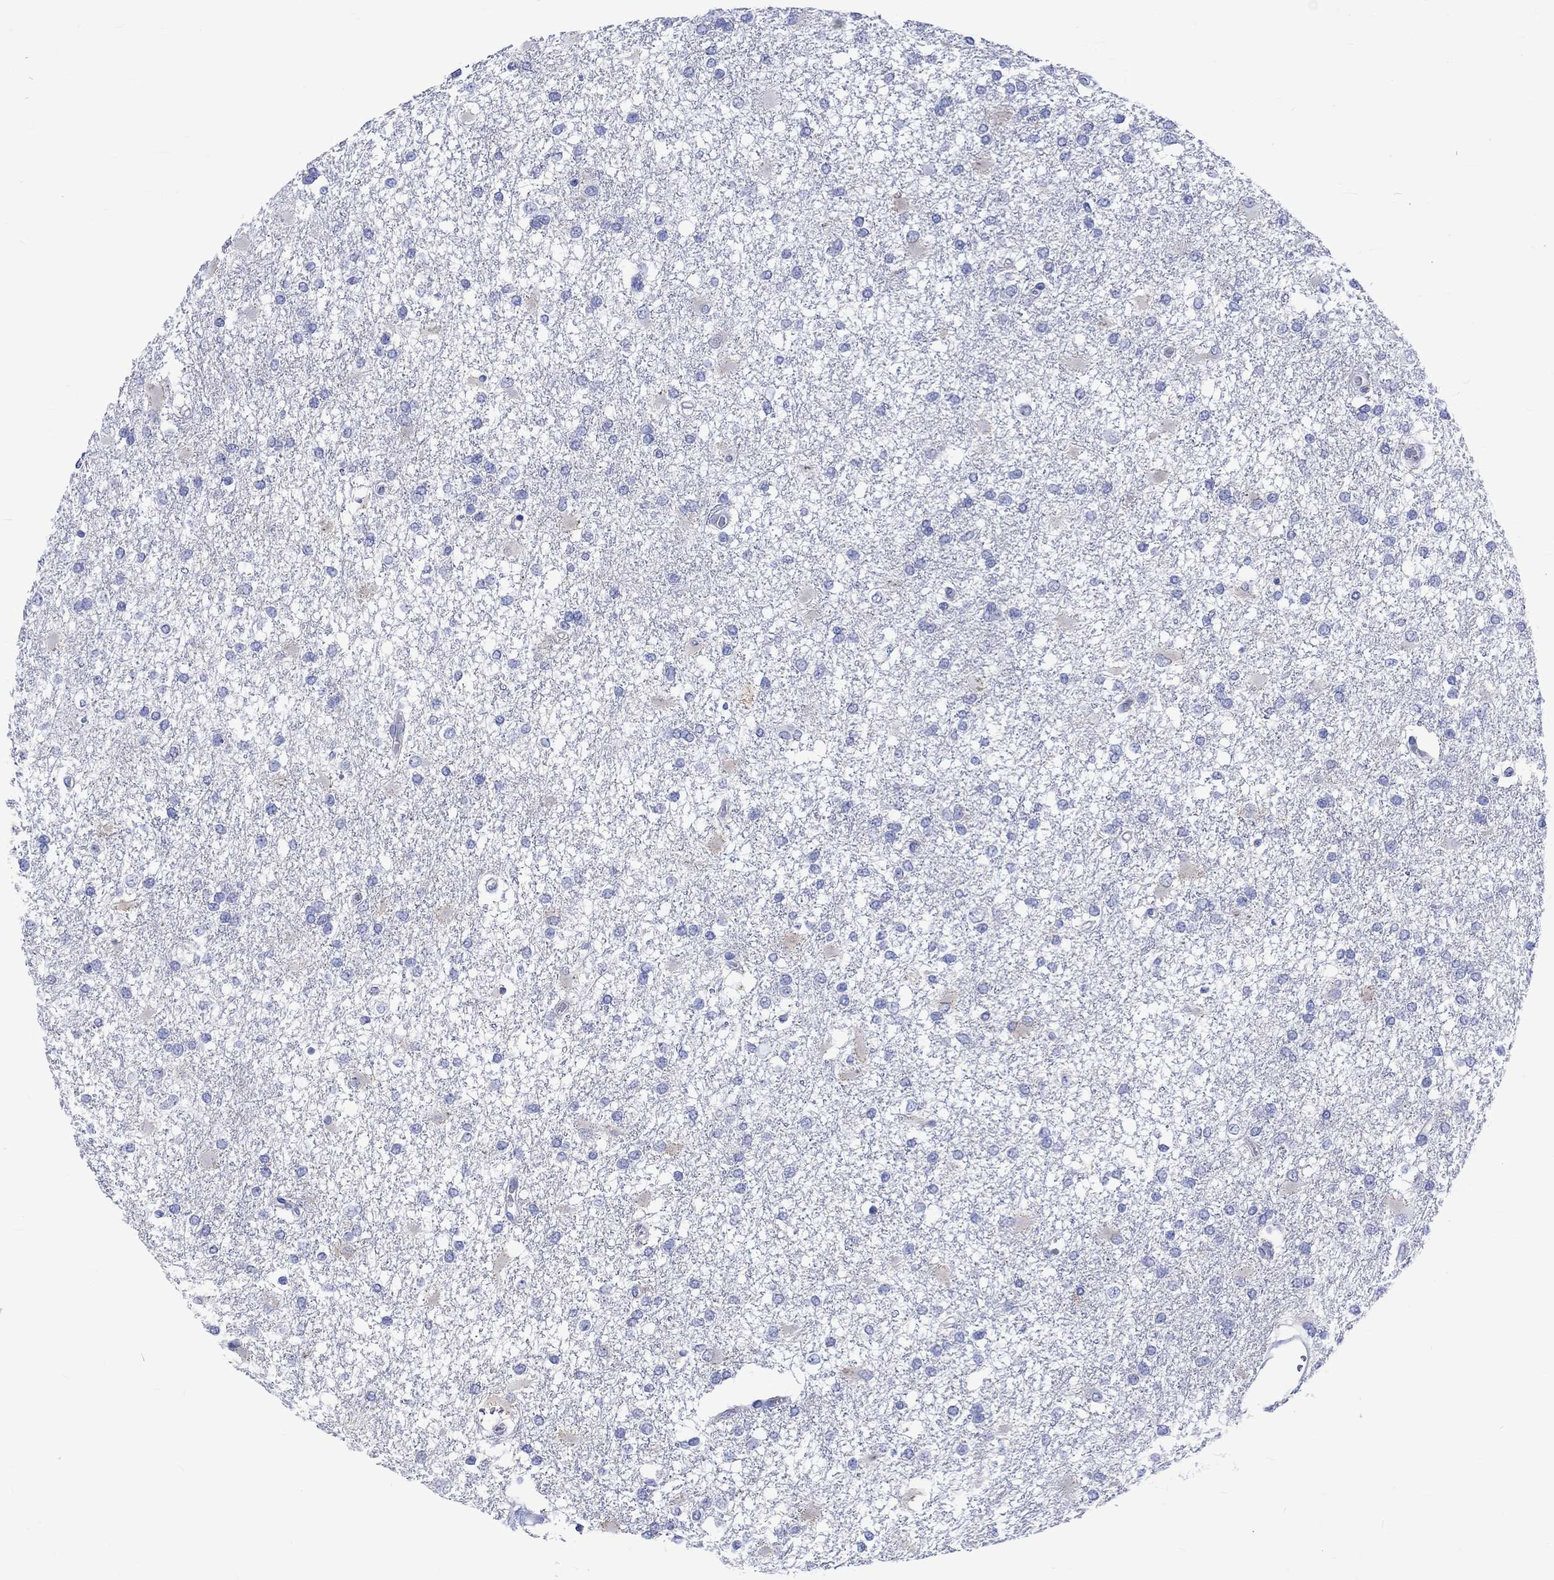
{"staining": {"intensity": "negative", "quantity": "none", "location": "none"}, "tissue": "glioma", "cell_type": "Tumor cells", "image_type": "cancer", "snomed": [{"axis": "morphology", "description": "Glioma, malignant, High grade"}, {"axis": "topography", "description": "Cerebral cortex"}], "caption": "An immunohistochemistry (IHC) photomicrograph of glioma is shown. There is no staining in tumor cells of glioma.", "gene": "KLHL33", "patient": {"sex": "male", "age": 79}}